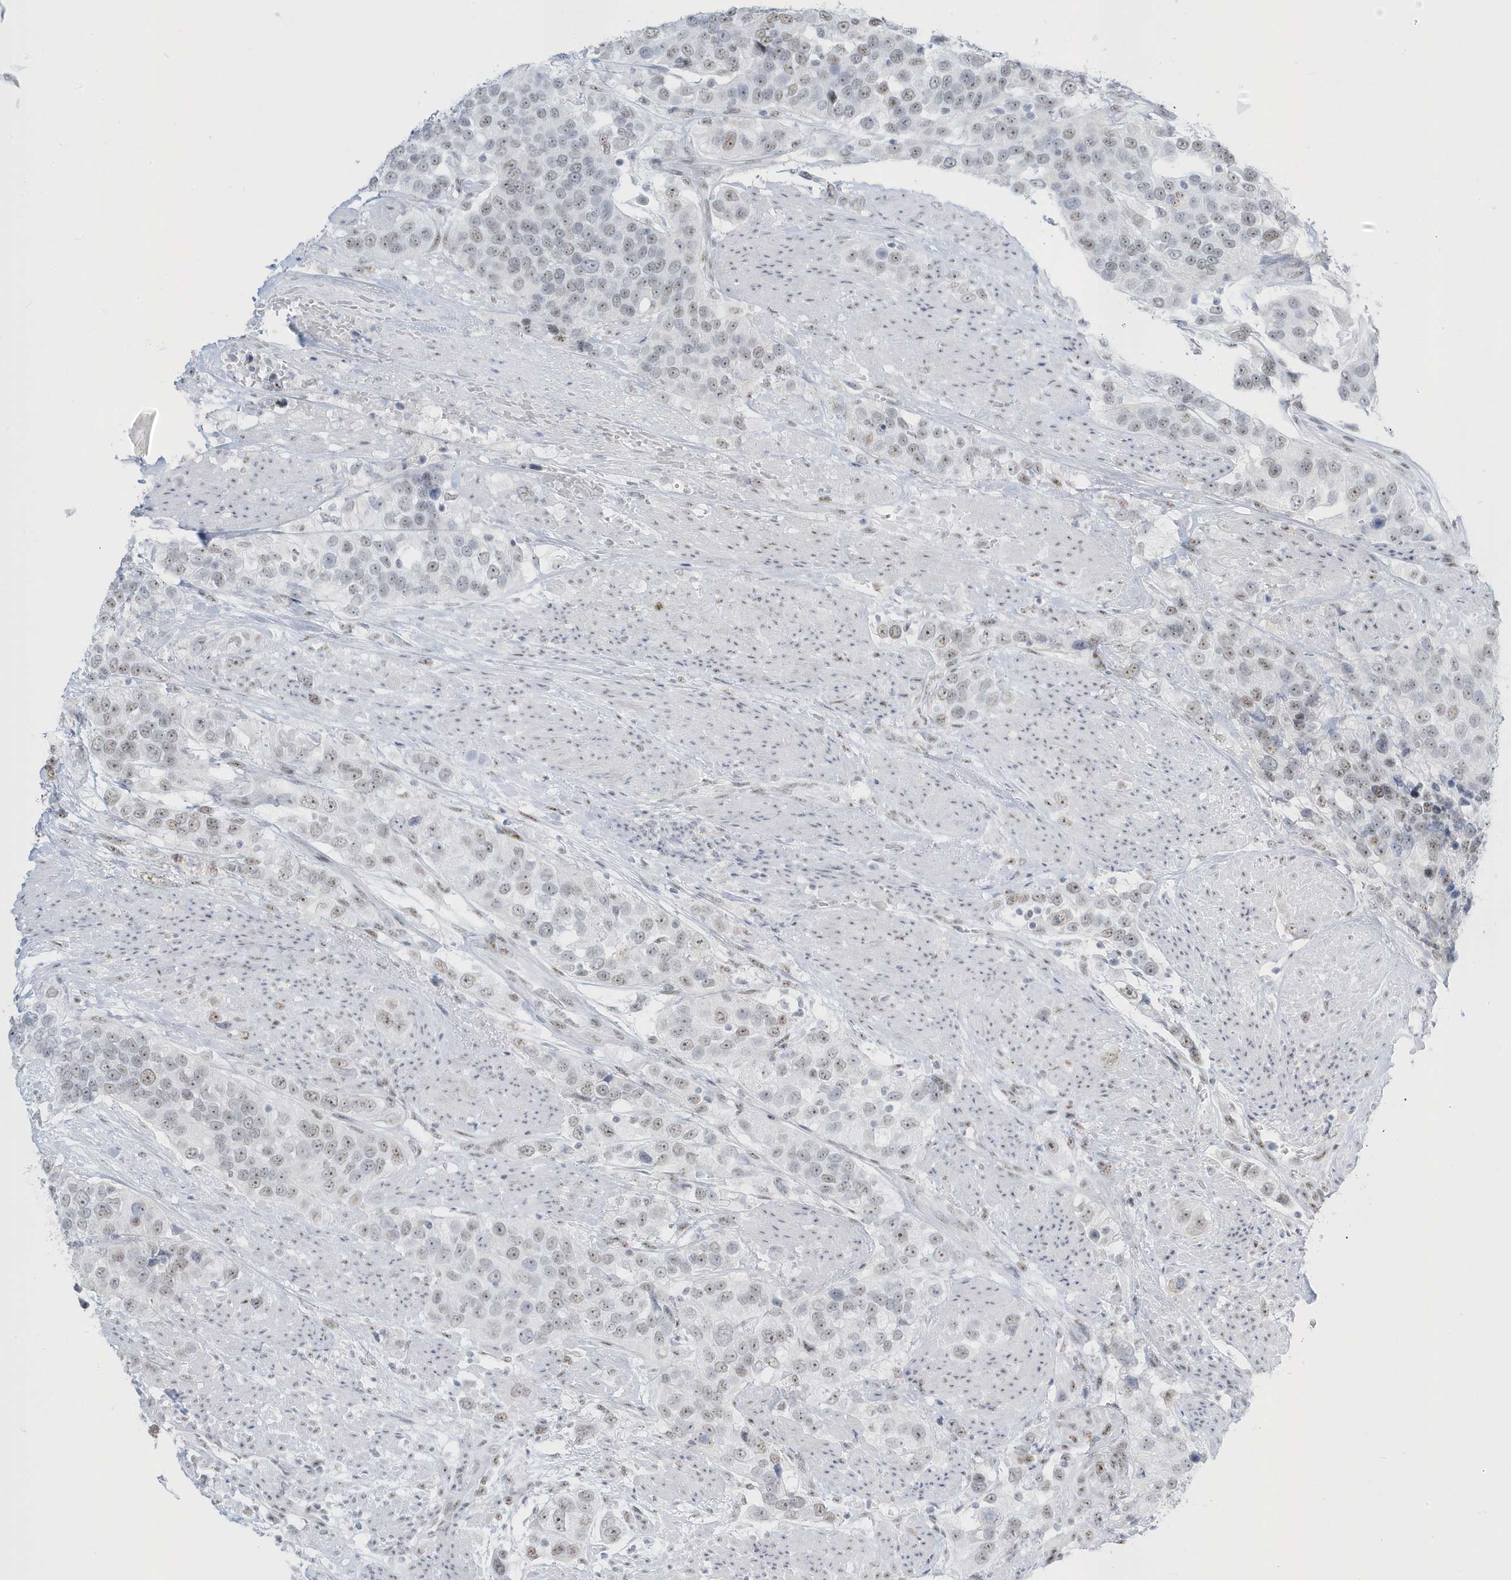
{"staining": {"intensity": "weak", "quantity": "25%-75%", "location": "nuclear"}, "tissue": "urothelial cancer", "cell_type": "Tumor cells", "image_type": "cancer", "snomed": [{"axis": "morphology", "description": "Urothelial carcinoma, High grade"}, {"axis": "topography", "description": "Urinary bladder"}], "caption": "Tumor cells reveal low levels of weak nuclear positivity in about 25%-75% of cells in human urothelial cancer.", "gene": "PLEKHN1", "patient": {"sex": "female", "age": 80}}